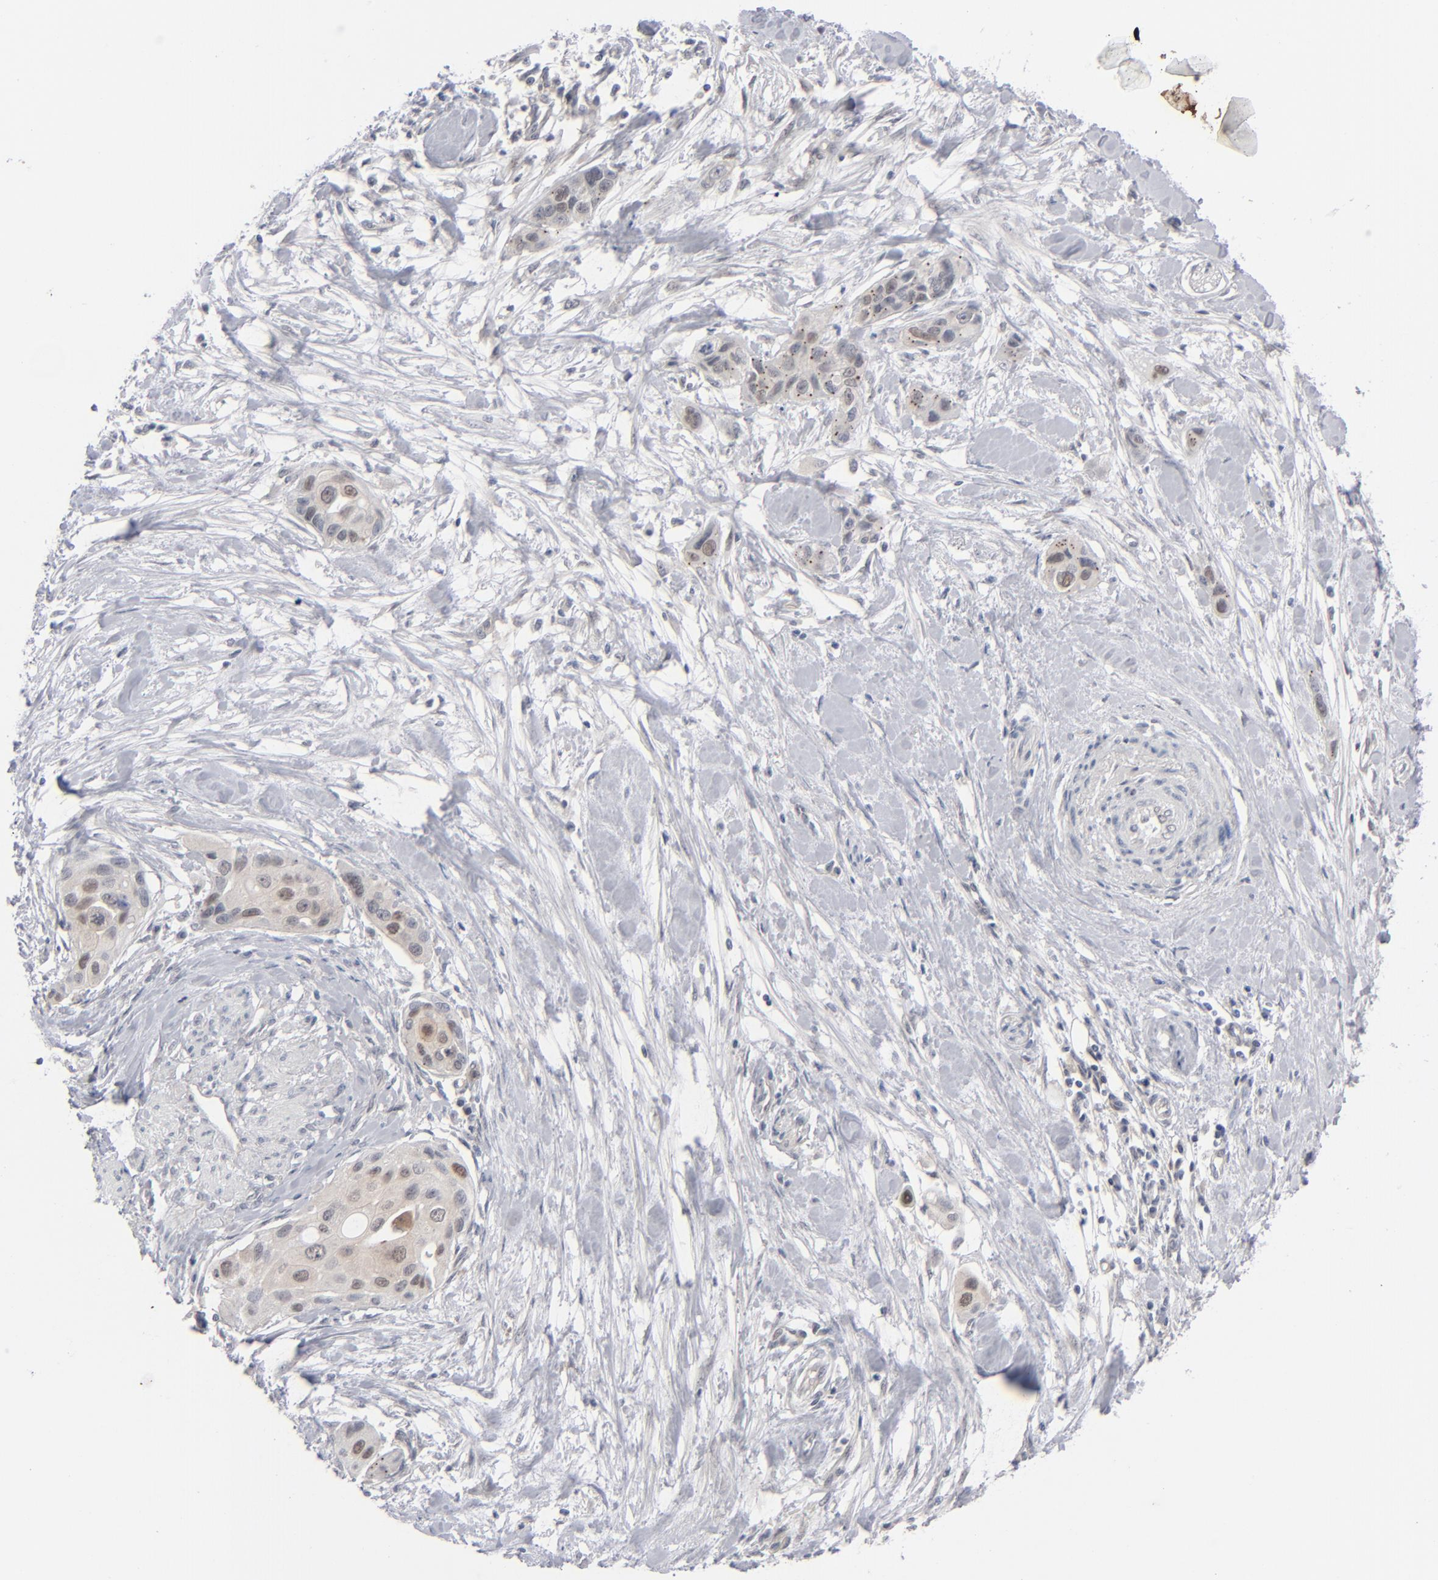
{"staining": {"intensity": "weak", "quantity": ">75%", "location": "cytoplasmic/membranous,nuclear"}, "tissue": "pancreatic cancer", "cell_type": "Tumor cells", "image_type": "cancer", "snomed": [{"axis": "morphology", "description": "Adenocarcinoma, NOS"}, {"axis": "topography", "description": "Pancreas"}], "caption": "This histopathology image demonstrates pancreatic cancer stained with IHC to label a protein in brown. The cytoplasmic/membranous and nuclear of tumor cells show weak positivity for the protein. Nuclei are counter-stained blue.", "gene": "POF1B", "patient": {"sex": "female", "age": 60}}